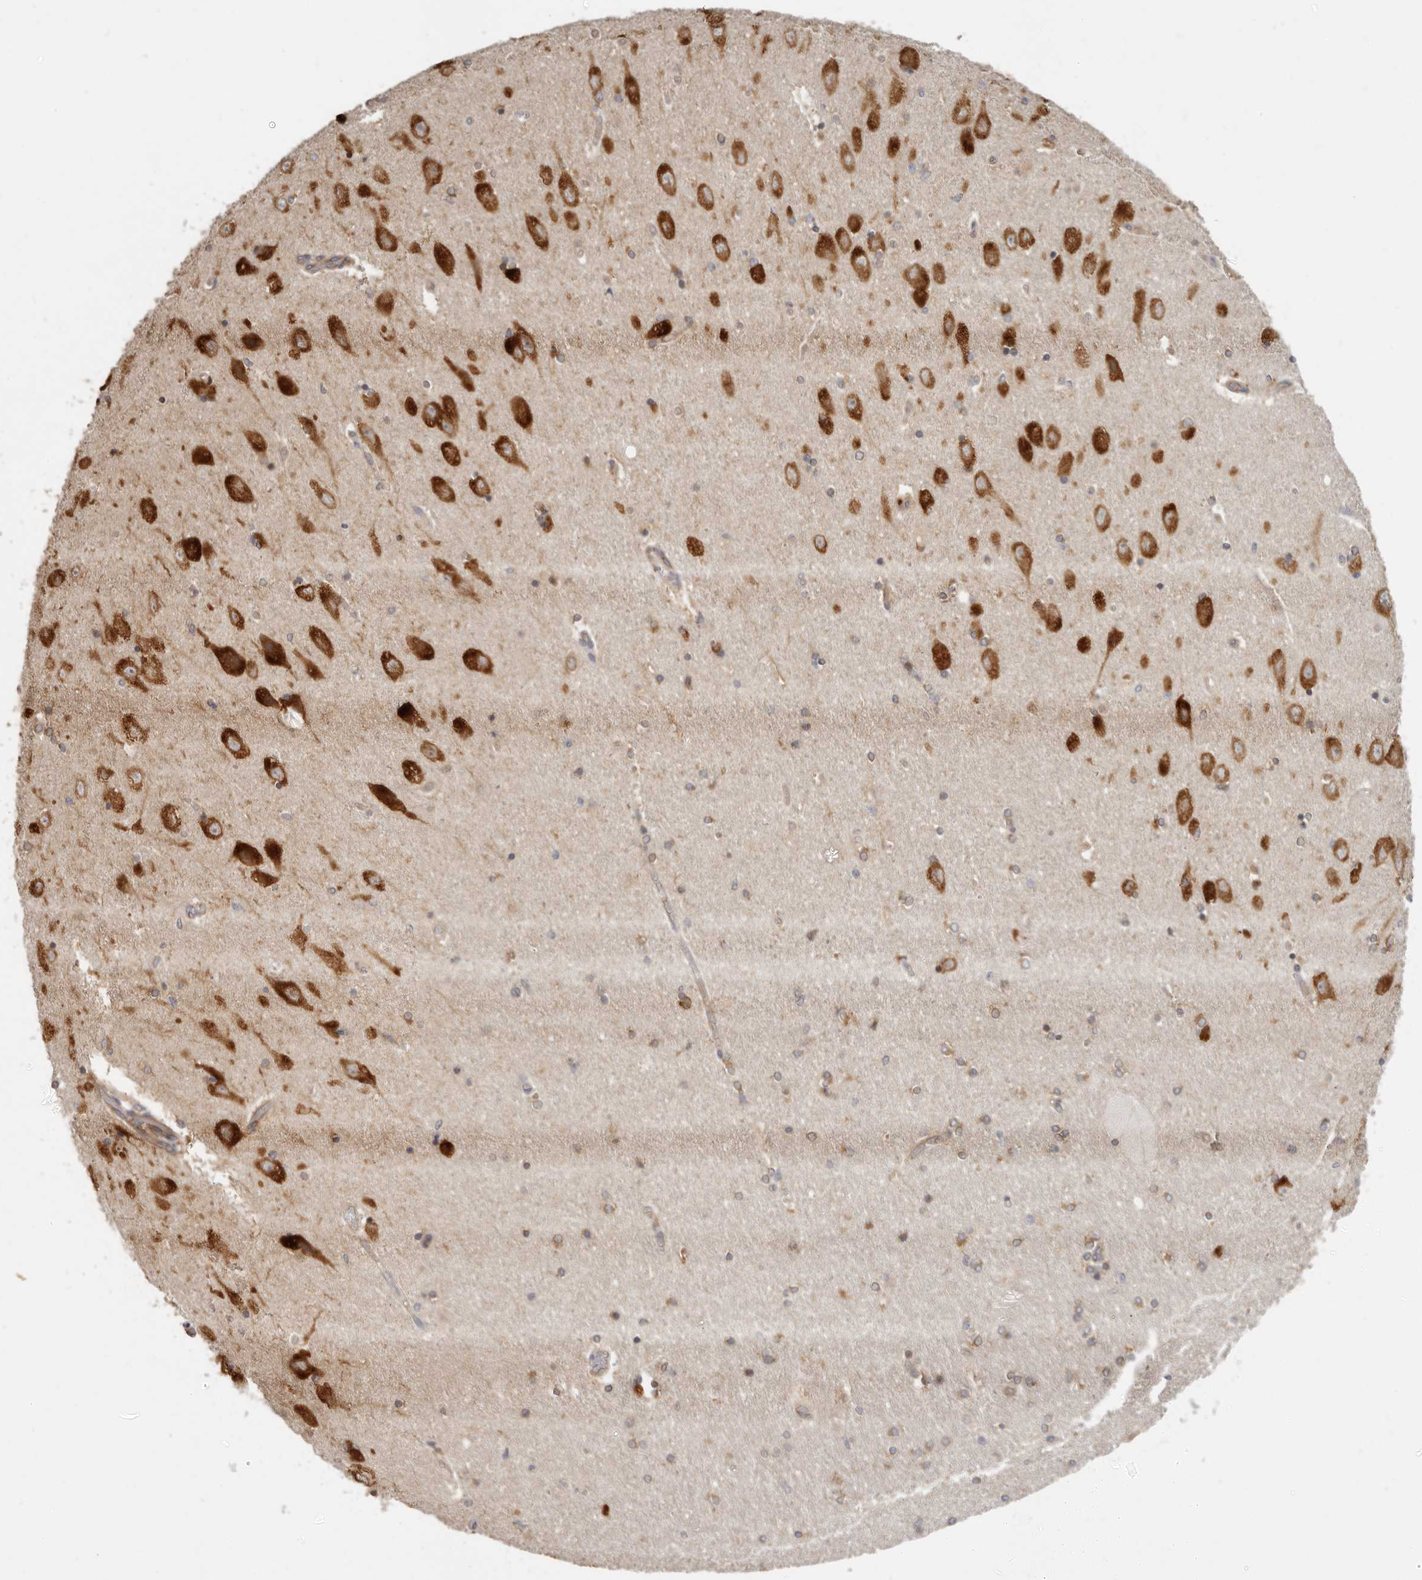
{"staining": {"intensity": "moderate", "quantity": "<25%", "location": "cytoplasmic/membranous"}, "tissue": "hippocampus", "cell_type": "Glial cells", "image_type": "normal", "snomed": [{"axis": "morphology", "description": "Normal tissue, NOS"}, {"axis": "topography", "description": "Hippocampus"}], "caption": "A high-resolution micrograph shows immunohistochemistry staining of benign hippocampus, which shows moderate cytoplasmic/membranous staining in approximately <25% of glial cells. (DAB IHC, brown staining for protein, blue staining for nuclei).", "gene": "EEF1E1", "patient": {"sex": "female", "age": 54}}